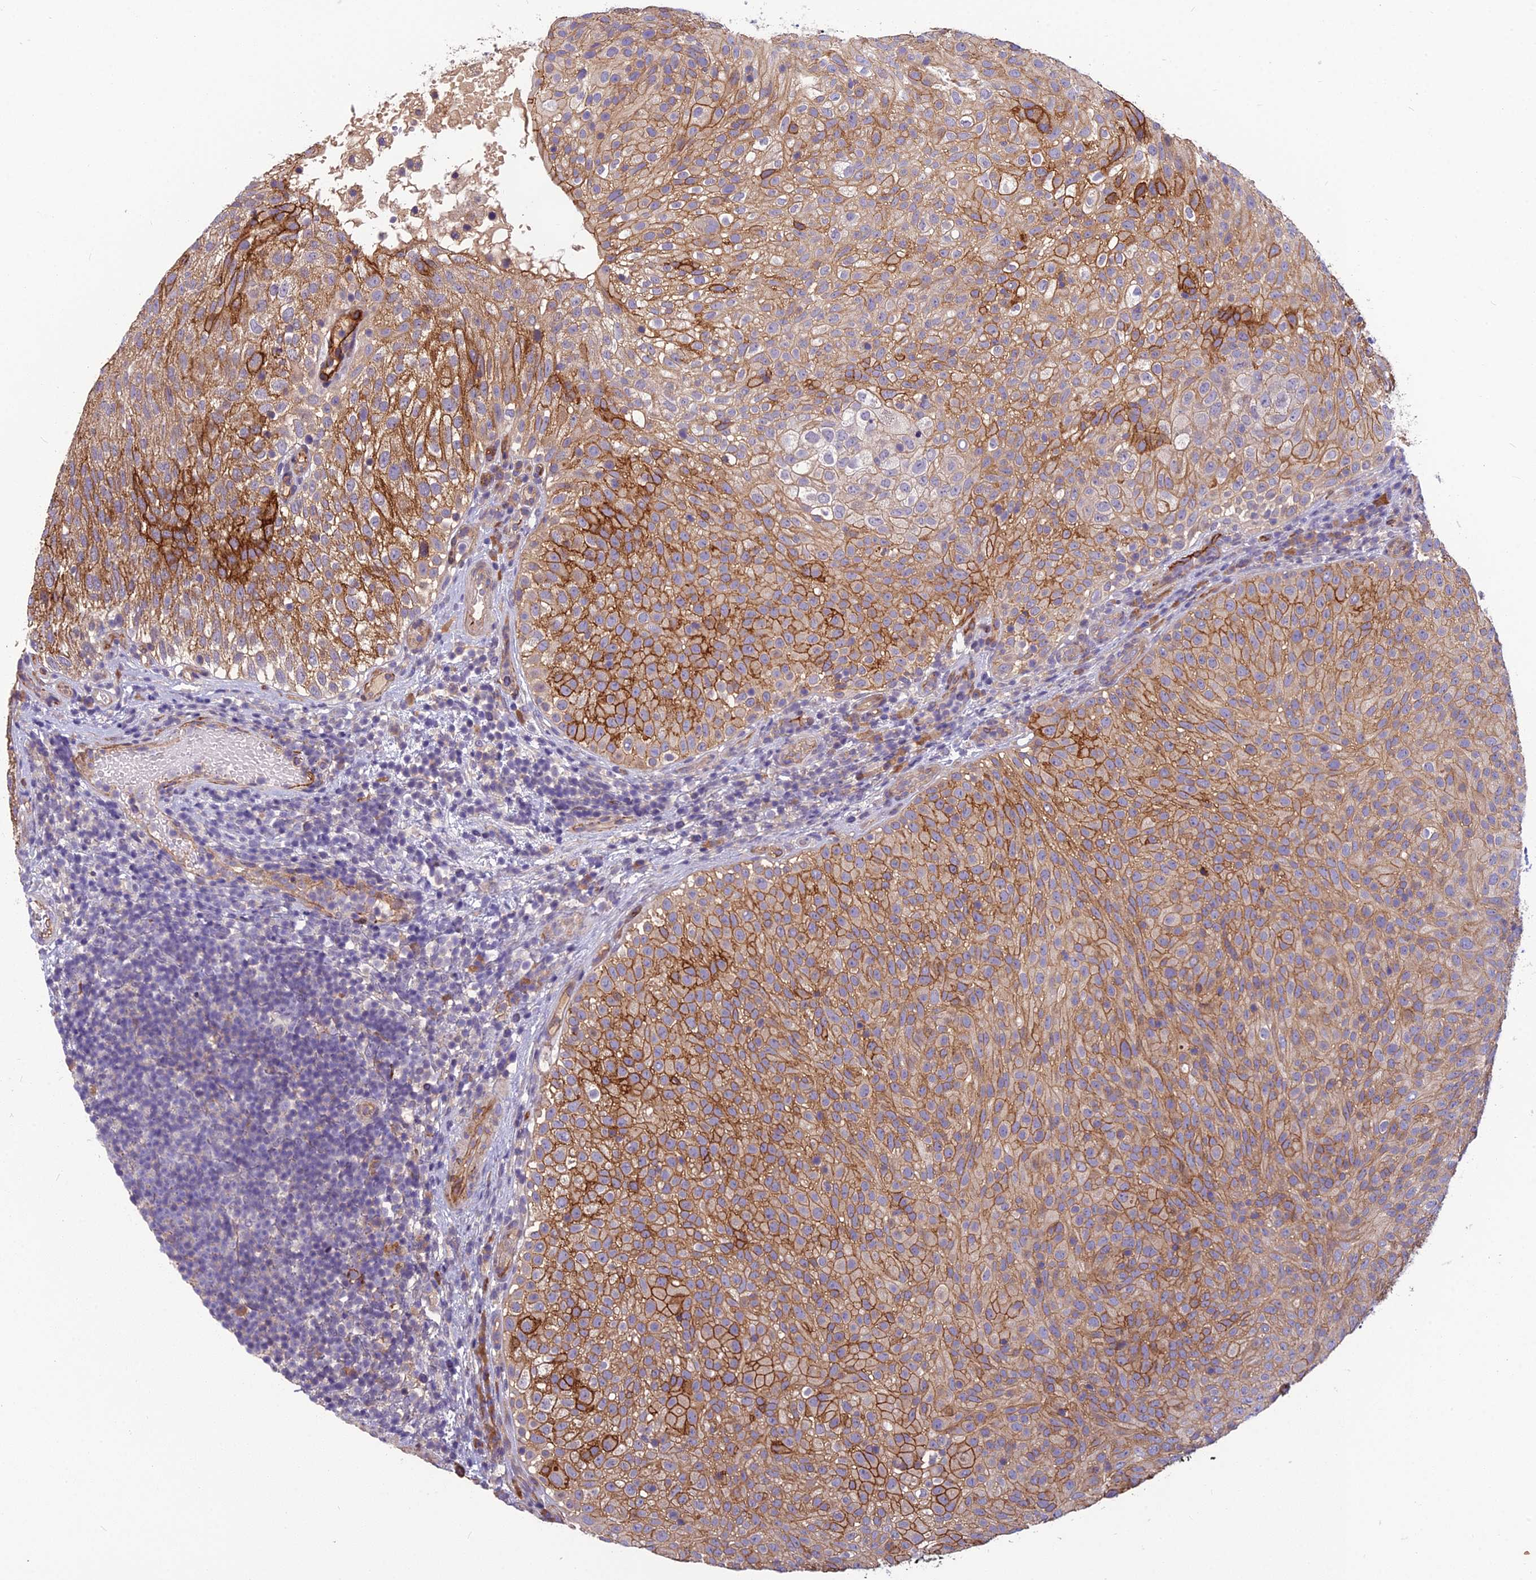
{"staining": {"intensity": "moderate", "quantity": ">75%", "location": "cytoplasmic/membranous"}, "tissue": "urothelial cancer", "cell_type": "Tumor cells", "image_type": "cancer", "snomed": [{"axis": "morphology", "description": "Urothelial carcinoma, Low grade"}, {"axis": "topography", "description": "Urinary bladder"}], "caption": "Immunohistochemistry (IHC) (DAB) staining of low-grade urothelial carcinoma displays moderate cytoplasmic/membranous protein positivity in approximately >75% of tumor cells. The staining is performed using DAB (3,3'-diaminobenzidine) brown chromogen to label protein expression. The nuclei are counter-stained blue using hematoxylin.", "gene": "TSPAN15", "patient": {"sex": "male", "age": 78}}